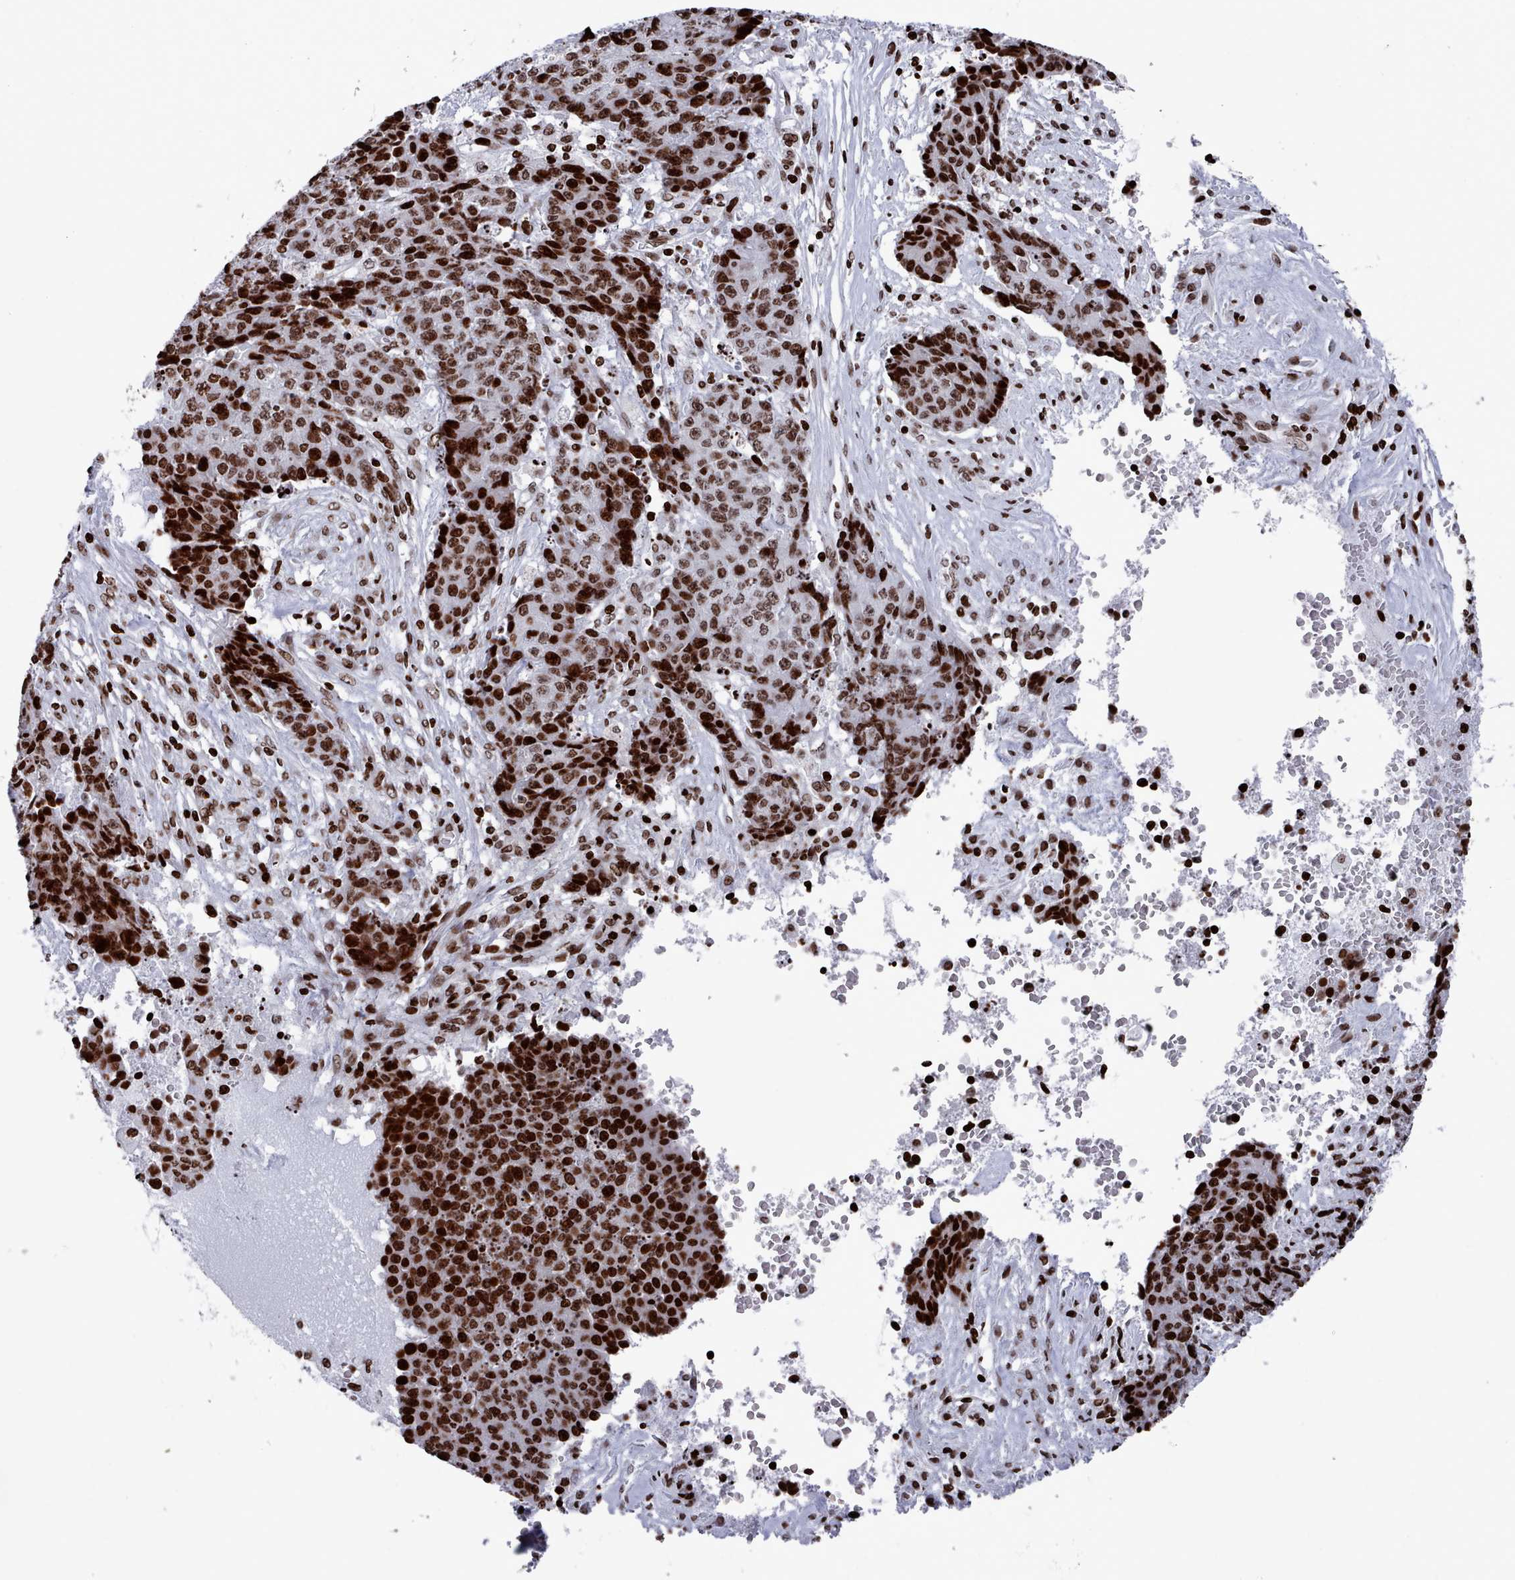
{"staining": {"intensity": "strong", "quantity": ">75%", "location": "nuclear"}, "tissue": "ovarian cancer", "cell_type": "Tumor cells", "image_type": "cancer", "snomed": [{"axis": "morphology", "description": "Carcinoma, endometroid"}, {"axis": "topography", "description": "Ovary"}], "caption": "A brown stain labels strong nuclear staining of a protein in human ovarian cancer (endometroid carcinoma) tumor cells.", "gene": "PCDHB12", "patient": {"sex": "female", "age": 42}}